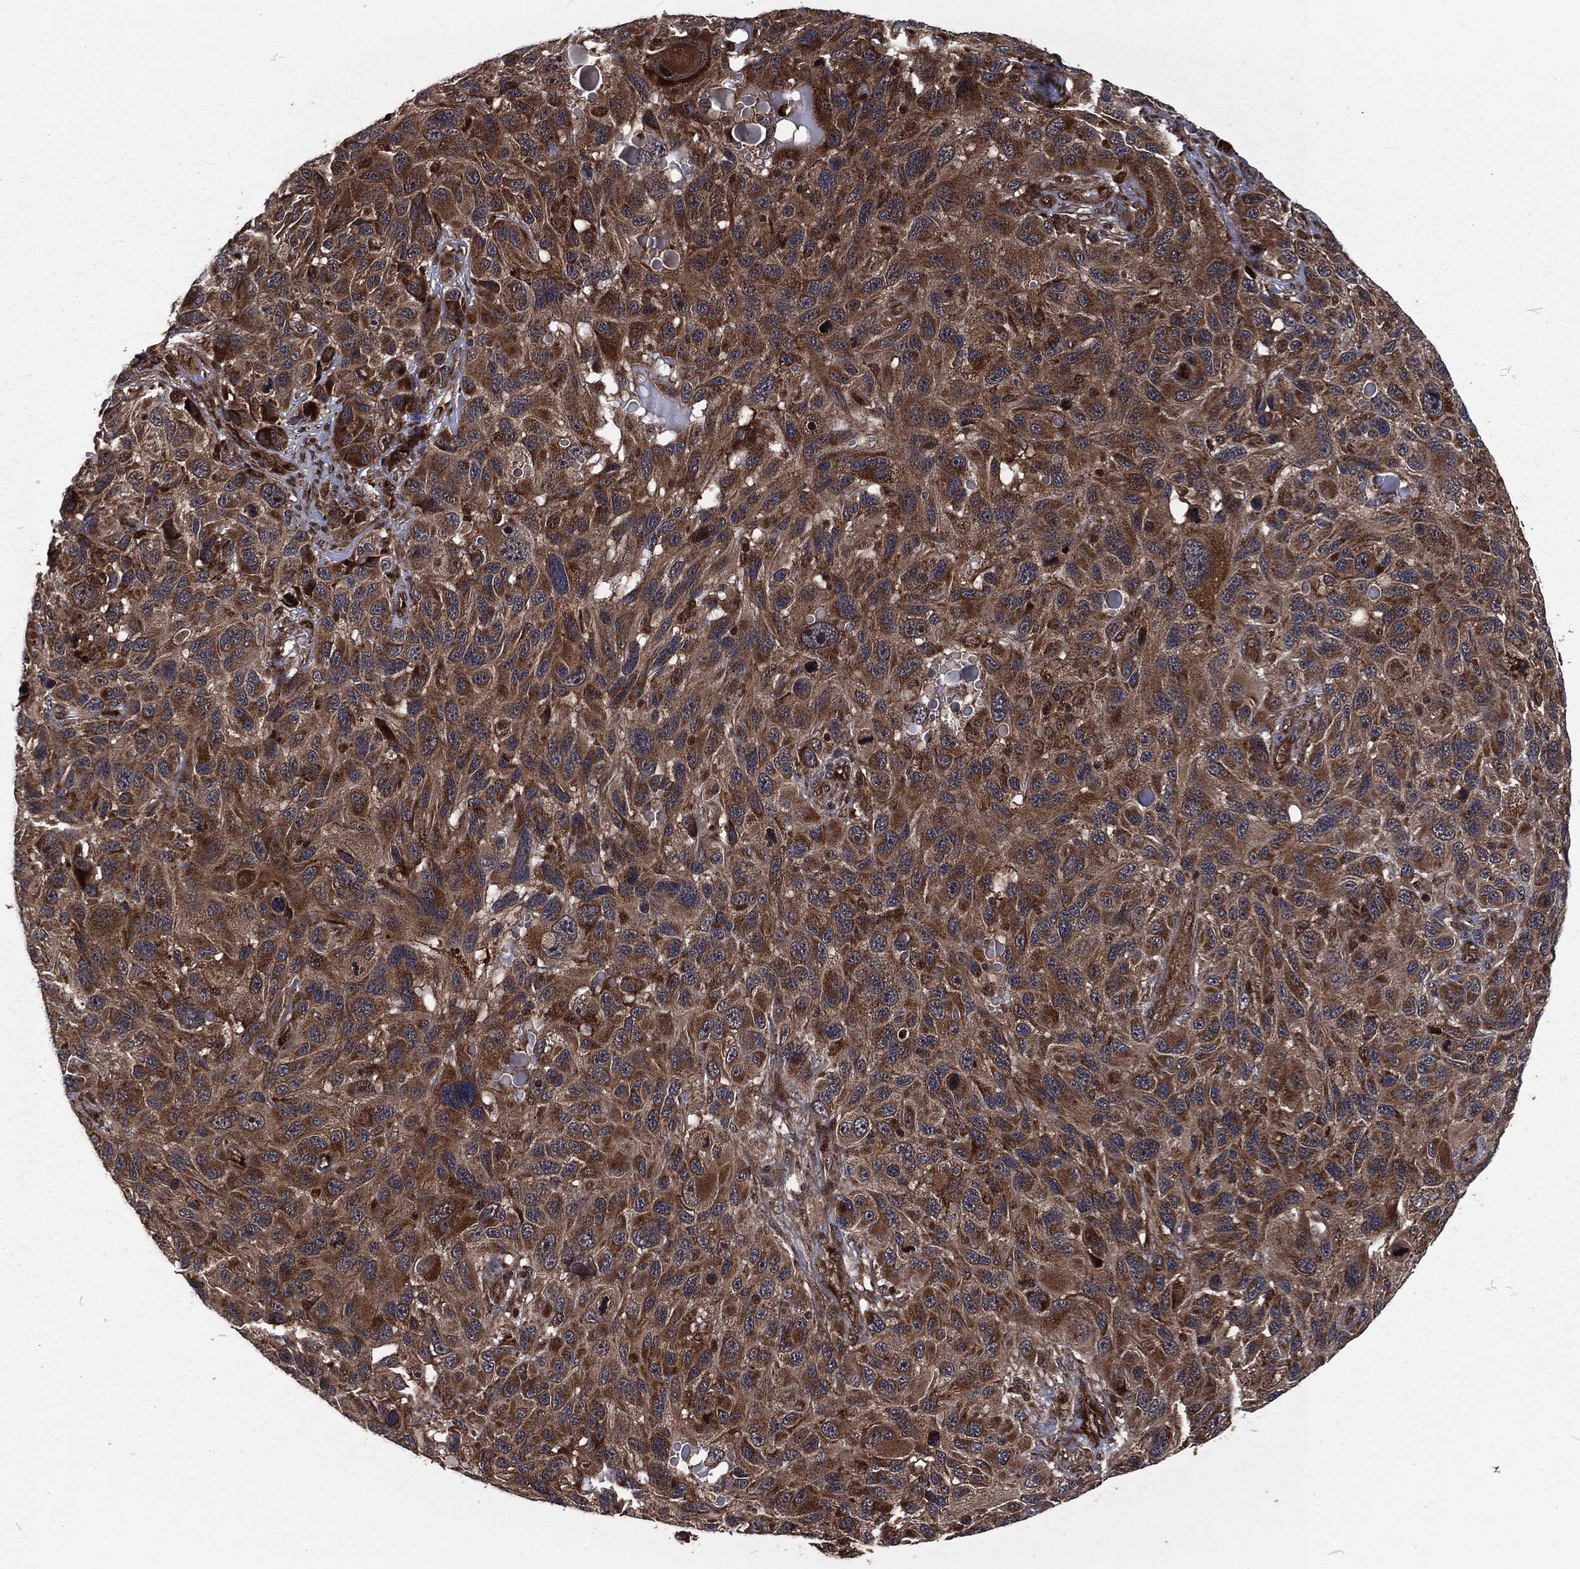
{"staining": {"intensity": "moderate", "quantity": ">75%", "location": "cytoplasmic/membranous"}, "tissue": "melanoma", "cell_type": "Tumor cells", "image_type": "cancer", "snomed": [{"axis": "morphology", "description": "Malignant melanoma, NOS"}, {"axis": "topography", "description": "Skin"}], "caption": "This histopathology image shows melanoma stained with immunohistochemistry (IHC) to label a protein in brown. The cytoplasmic/membranous of tumor cells show moderate positivity for the protein. Nuclei are counter-stained blue.", "gene": "CMPK2", "patient": {"sex": "male", "age": 53}}